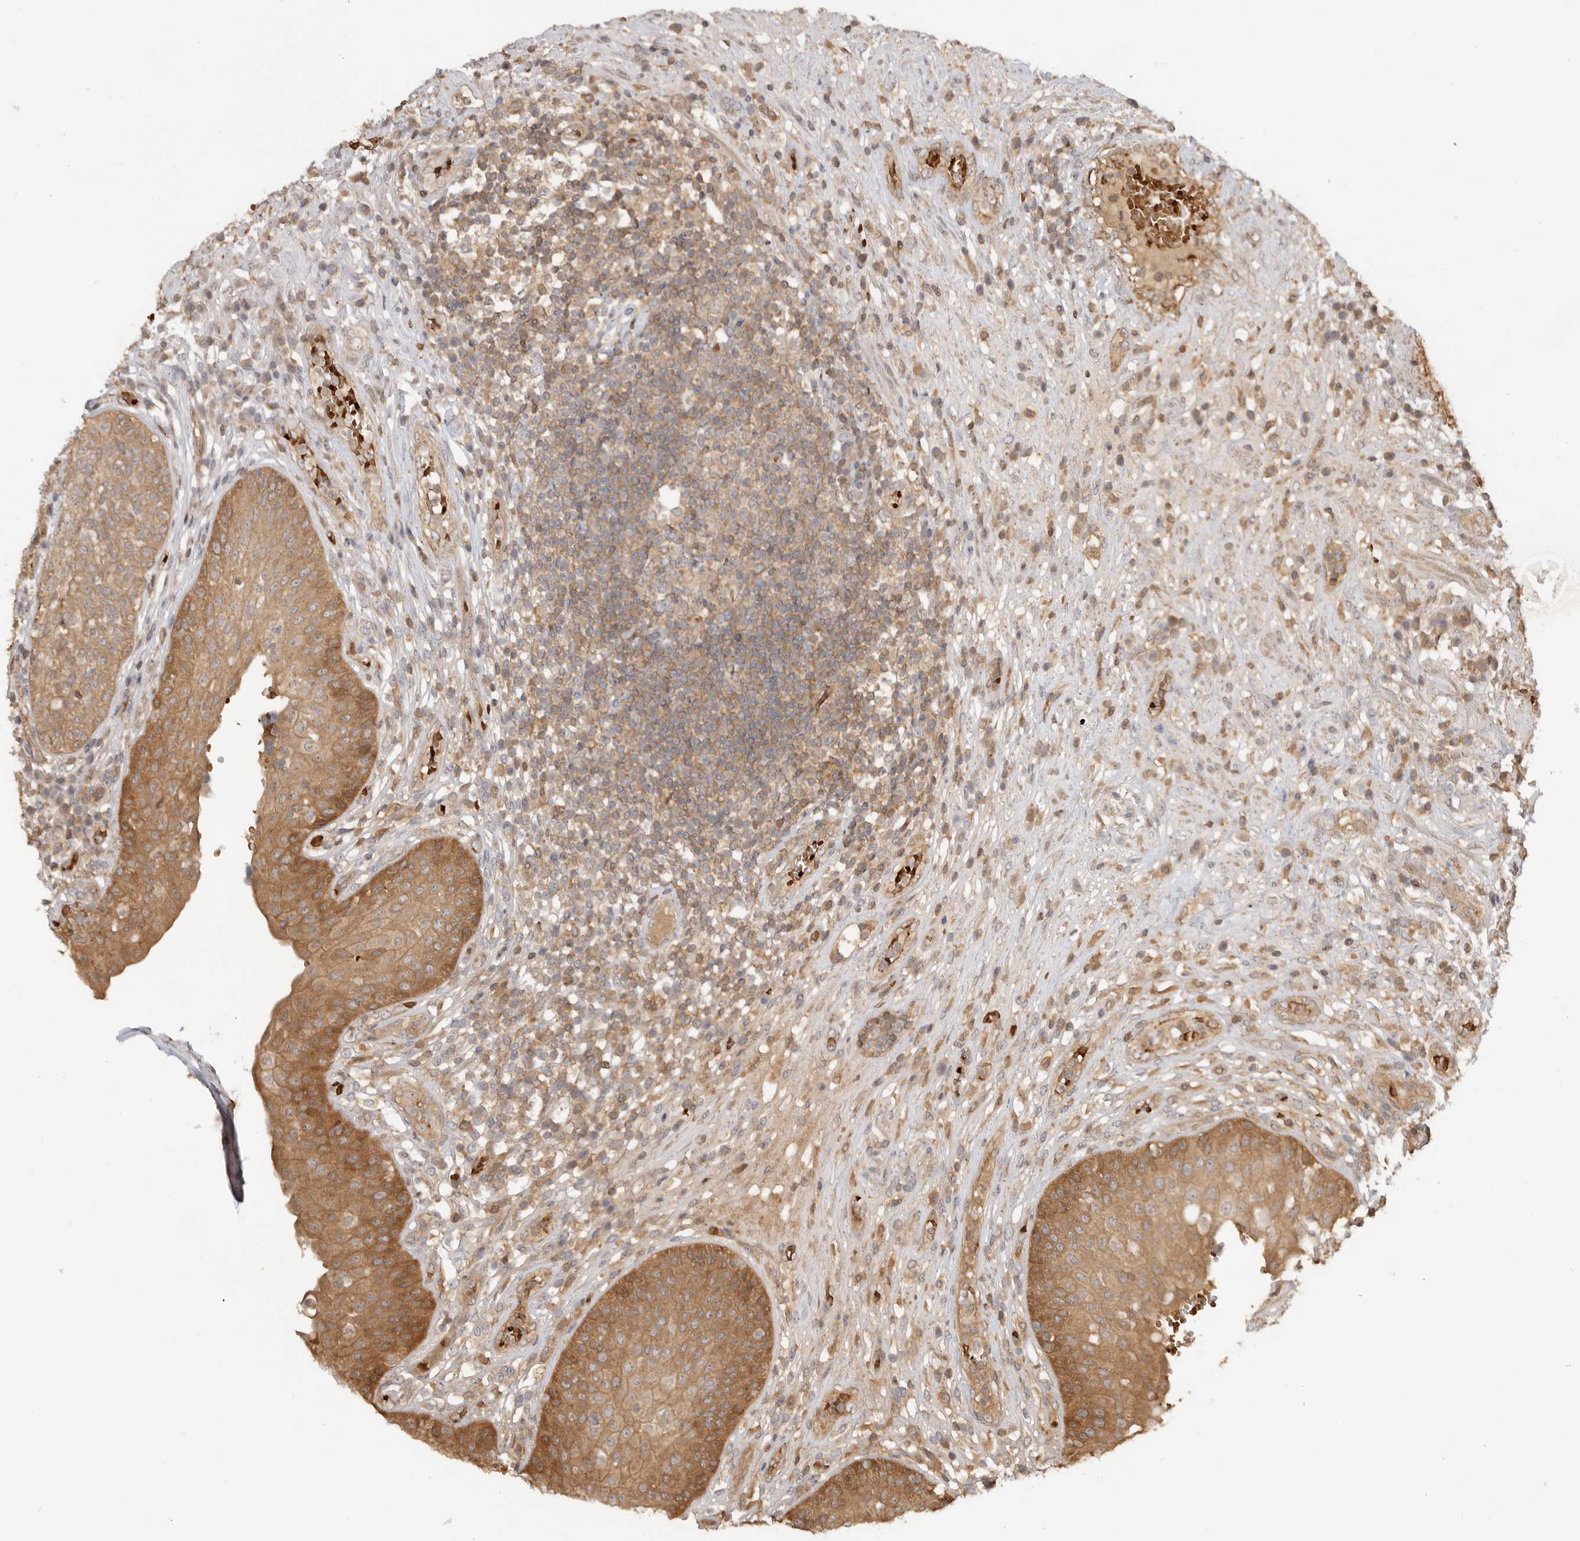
{"staining": {"intensity": "strong", "quantity": ">75%", "location": "cytoplasmic/membranous"}, "tissue": "urinary bladder", "cell_type": "Urothelial cells", "image_type": "normal", "snomed": [{"axis": "morphology", "description": "Normal tissue, NOS"}, {"axis": "topography", "description": "Urinary bladder"}], "caption": "Protein staining demonstrates strong cytoplasmic/membranous expression in approximately >75% of urothelial cells in normal urinary bladder.", "gene": "CLDN12", "patient": {"sex": "female", "age": 62}}